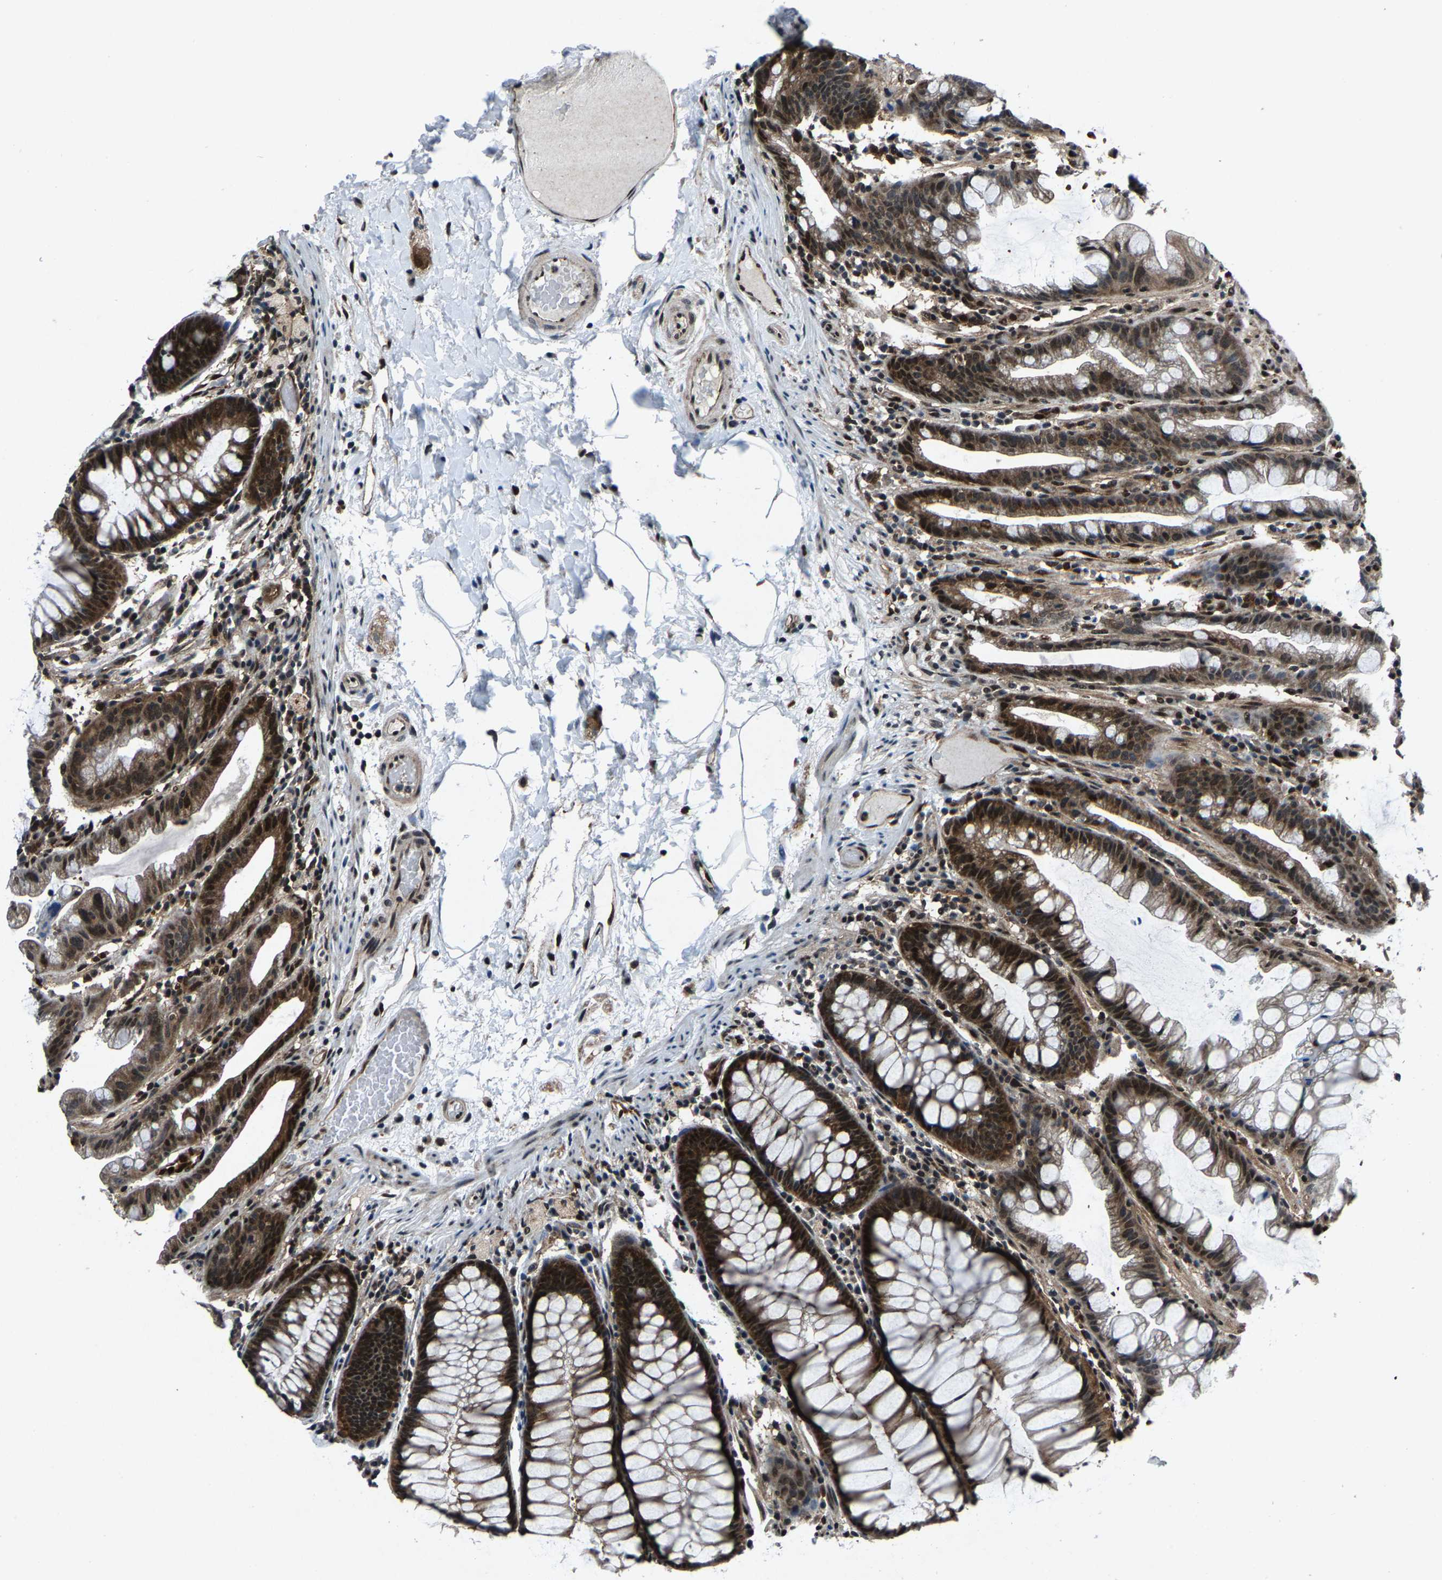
{"staining": {"intensity": "strong", "quantity": ">75%", "location": "nuclear"}, "tissue": "colon", "cell_type": "Endothelial cells", "image_type": "normal", "snomed": [{"axis": "morphology", "description": "Normal tissue, NOS"}, {"axis": "topography", "description": "Smooth muscle"}, {"axis": "topography", "description": "Colon"}], "caption": "Immunohistochemistry micrograph of benign colon: human colon stained using IHC shows high levels of strong protein expression localized specifically in the nuclear of endothelial cells, appearing as a nuclear brown color.", "gene": "ATXN3", "patient": {"sex": "male", "age": 67}}